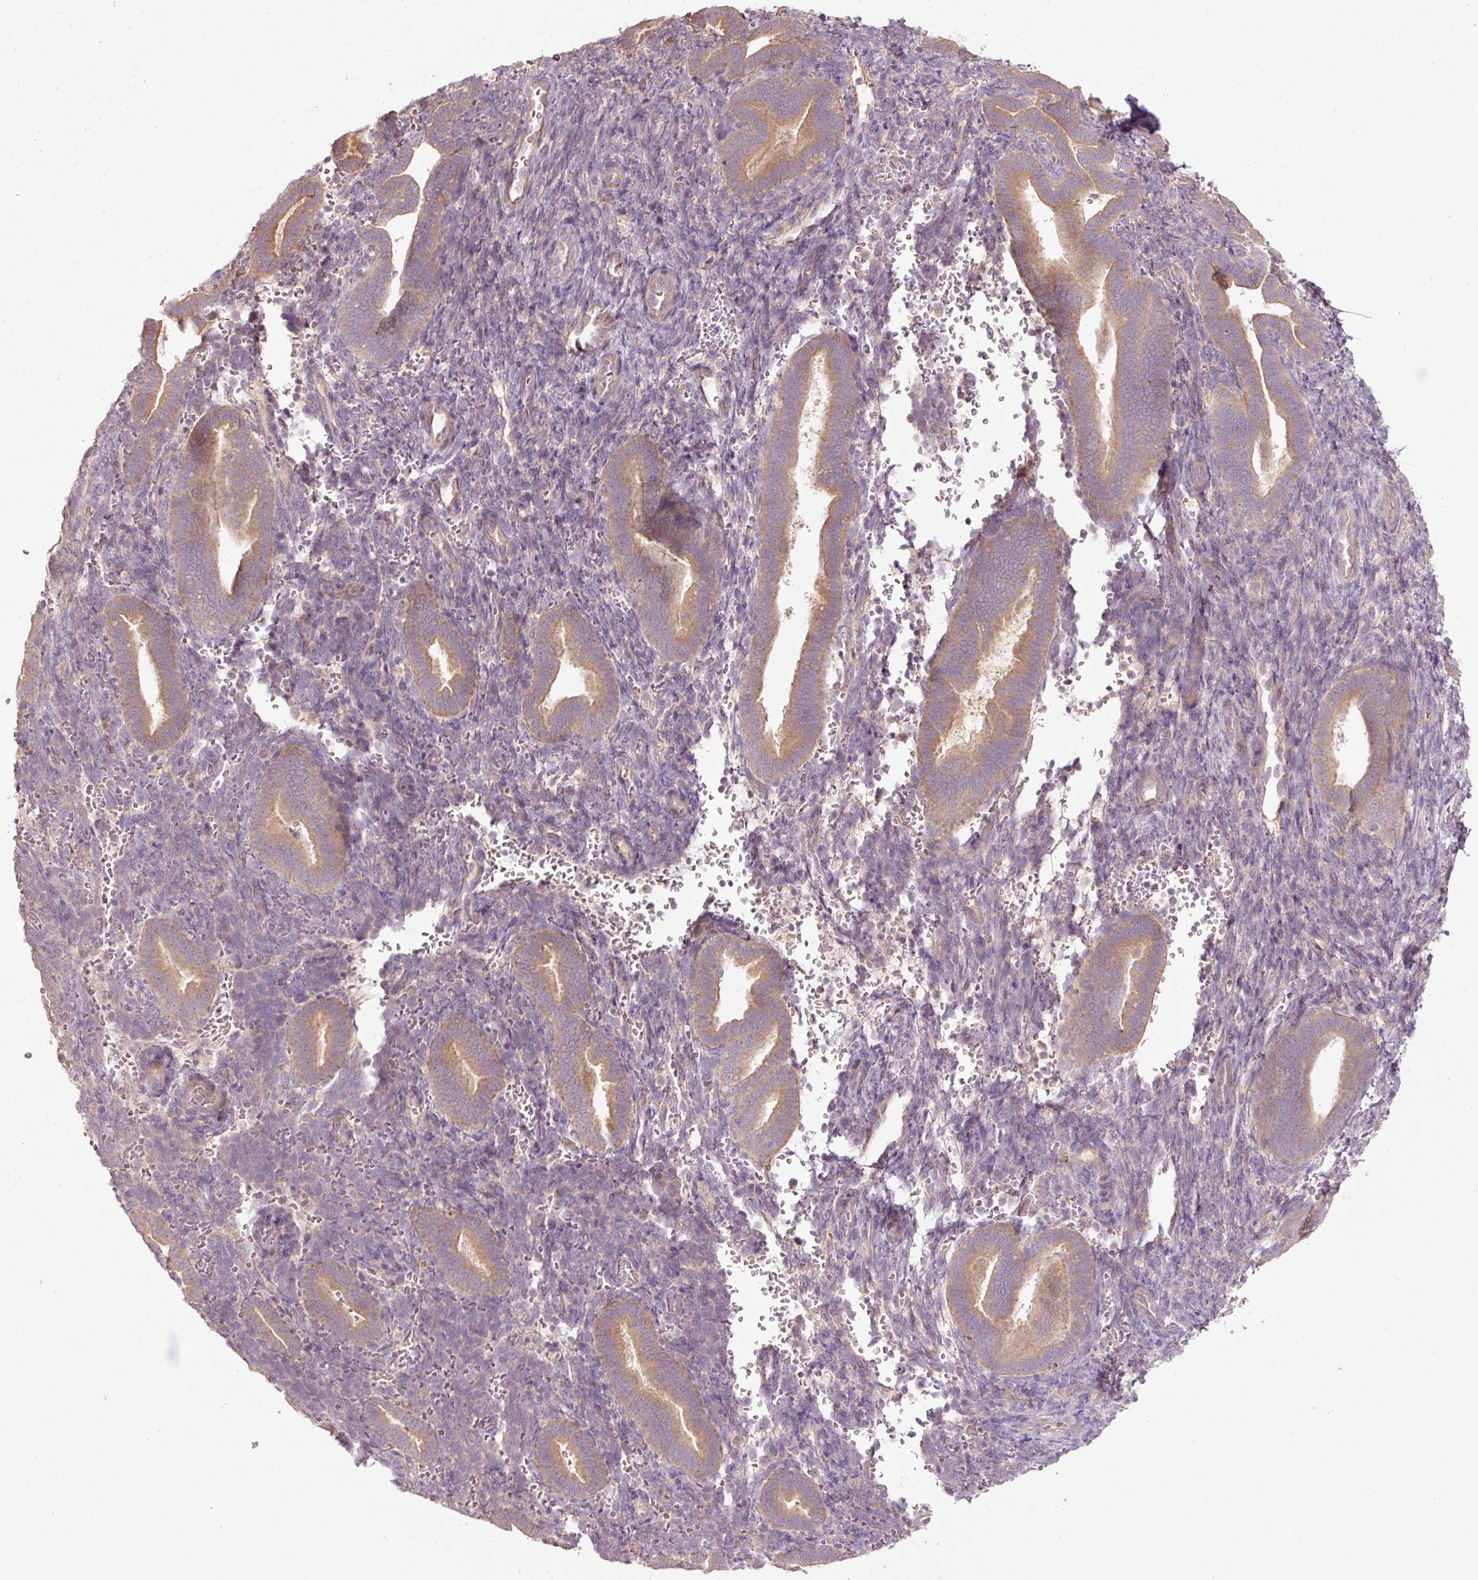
{"staining": {"intensity": "weak", "quantity": "<25%", "location": "cytoplasmic/membranous"}, "tissue": "endometrium", "cell_type": "Cells in endometrial stroma", "image_type": "normal", "snomed": [{"axis": "morphology", "description": "Normal tissue, NOS"}, {"axis": "topography", "description": "Endometrium"}], "caption": "Endometrium was stained to show a protein in brown. There is no significant positivity in cells in endometrial stroma. Nuclei are stained in blue.", "gene": "MAP10", "patient": {"sex": "female", "age": 34}}